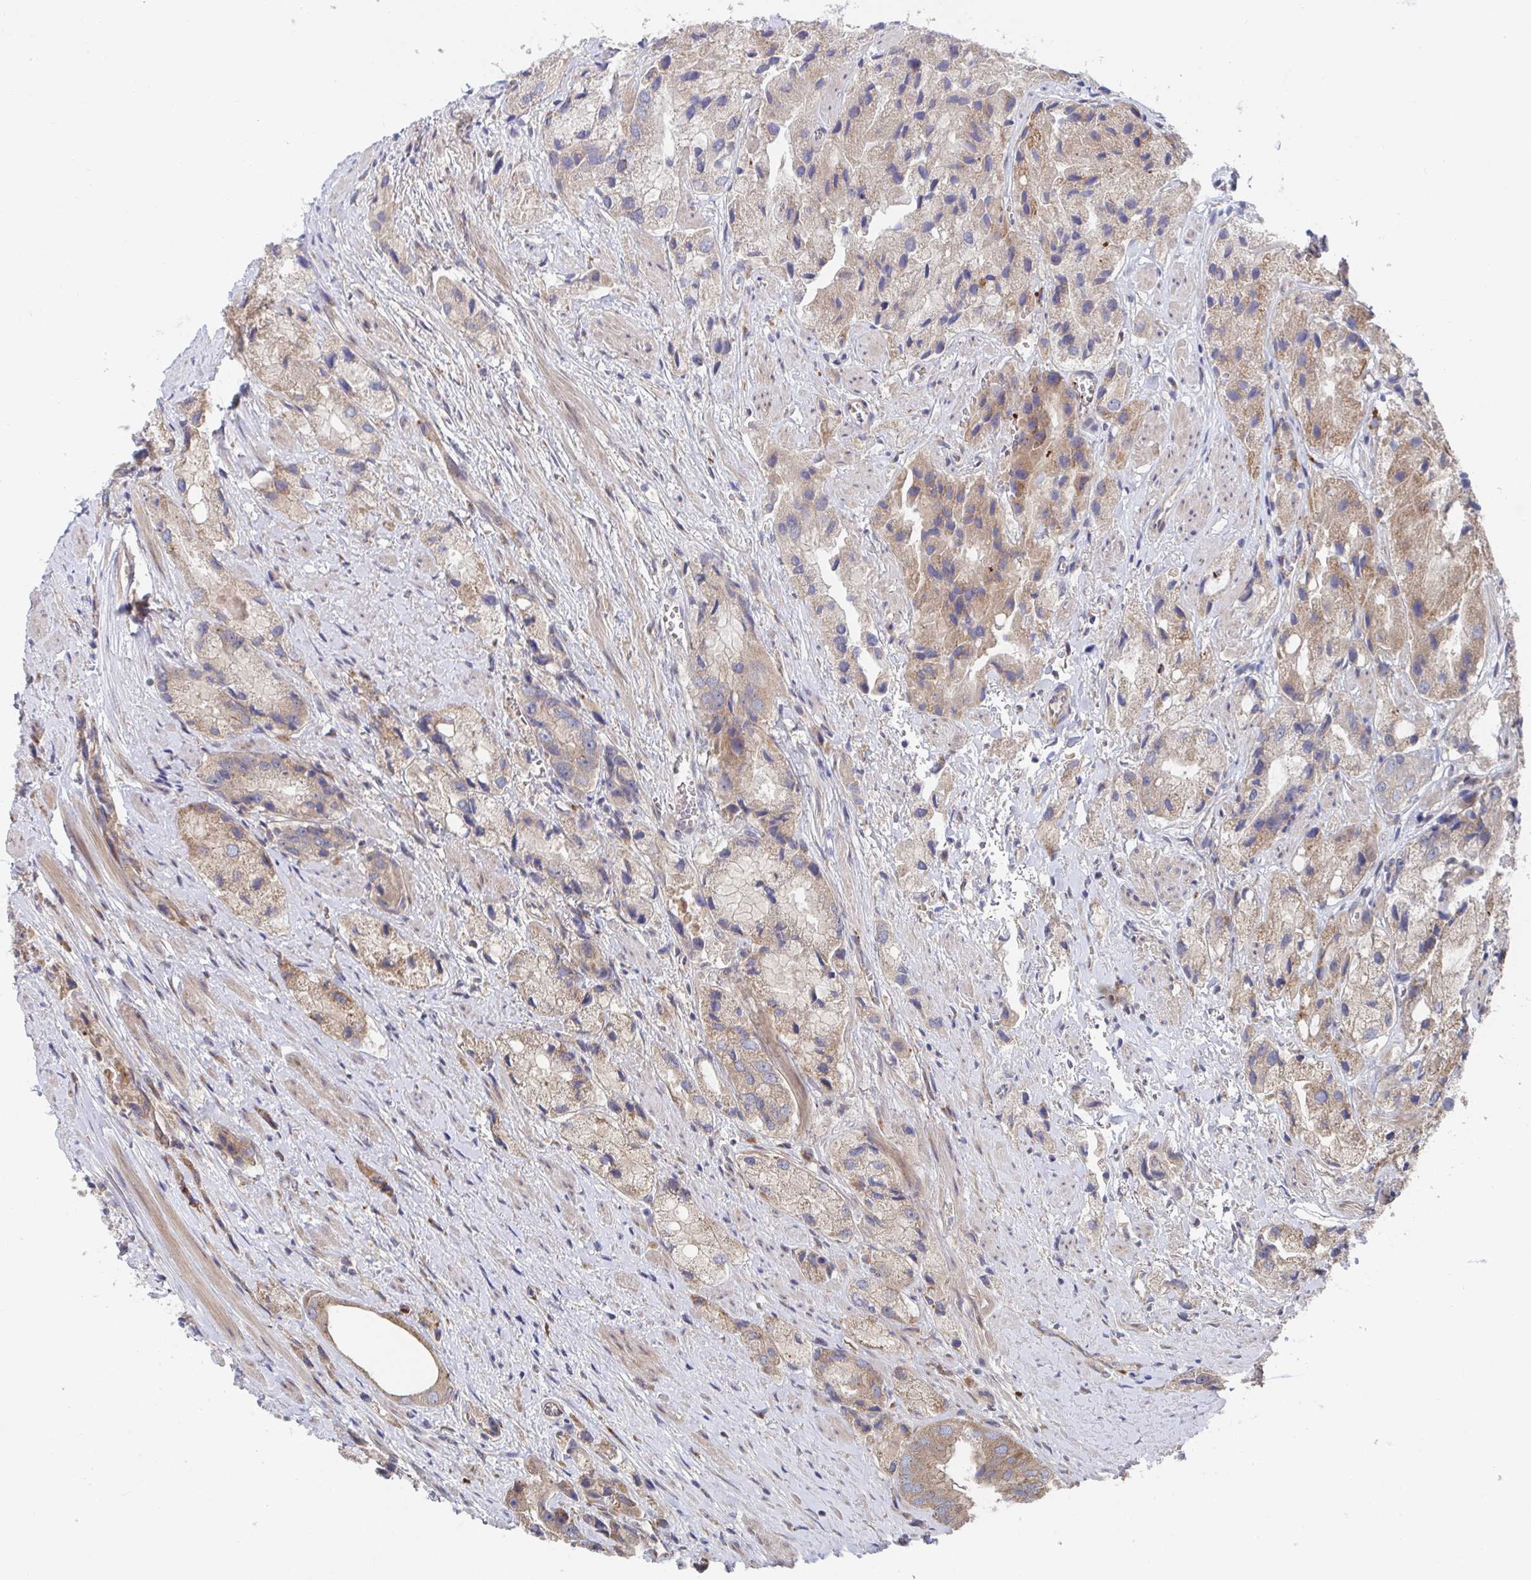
{"staining": {"intensity": "moderate", "quantity": "25%-75%", "location": "cytoplasmic/membranous"}, "tissue": "prostate cancer", "cell_type": "Tumor cells", "image_type": "cancer", "snomed": [{"axis": "morphology", "description": "Adenocarcinoma, Low grade"}, {"axis": "topography", "description": "Prostate"}], "caption": "Immunohistochemical staining of human prostate cancer (adenocarcinoma (low-grade)) shows medium levels of moderate cytoplasmic/membranous protein staining in about 25%-75% of tumor cells.", "gene": "FJX1", "patient": {"sex": "male", "age": 69}}